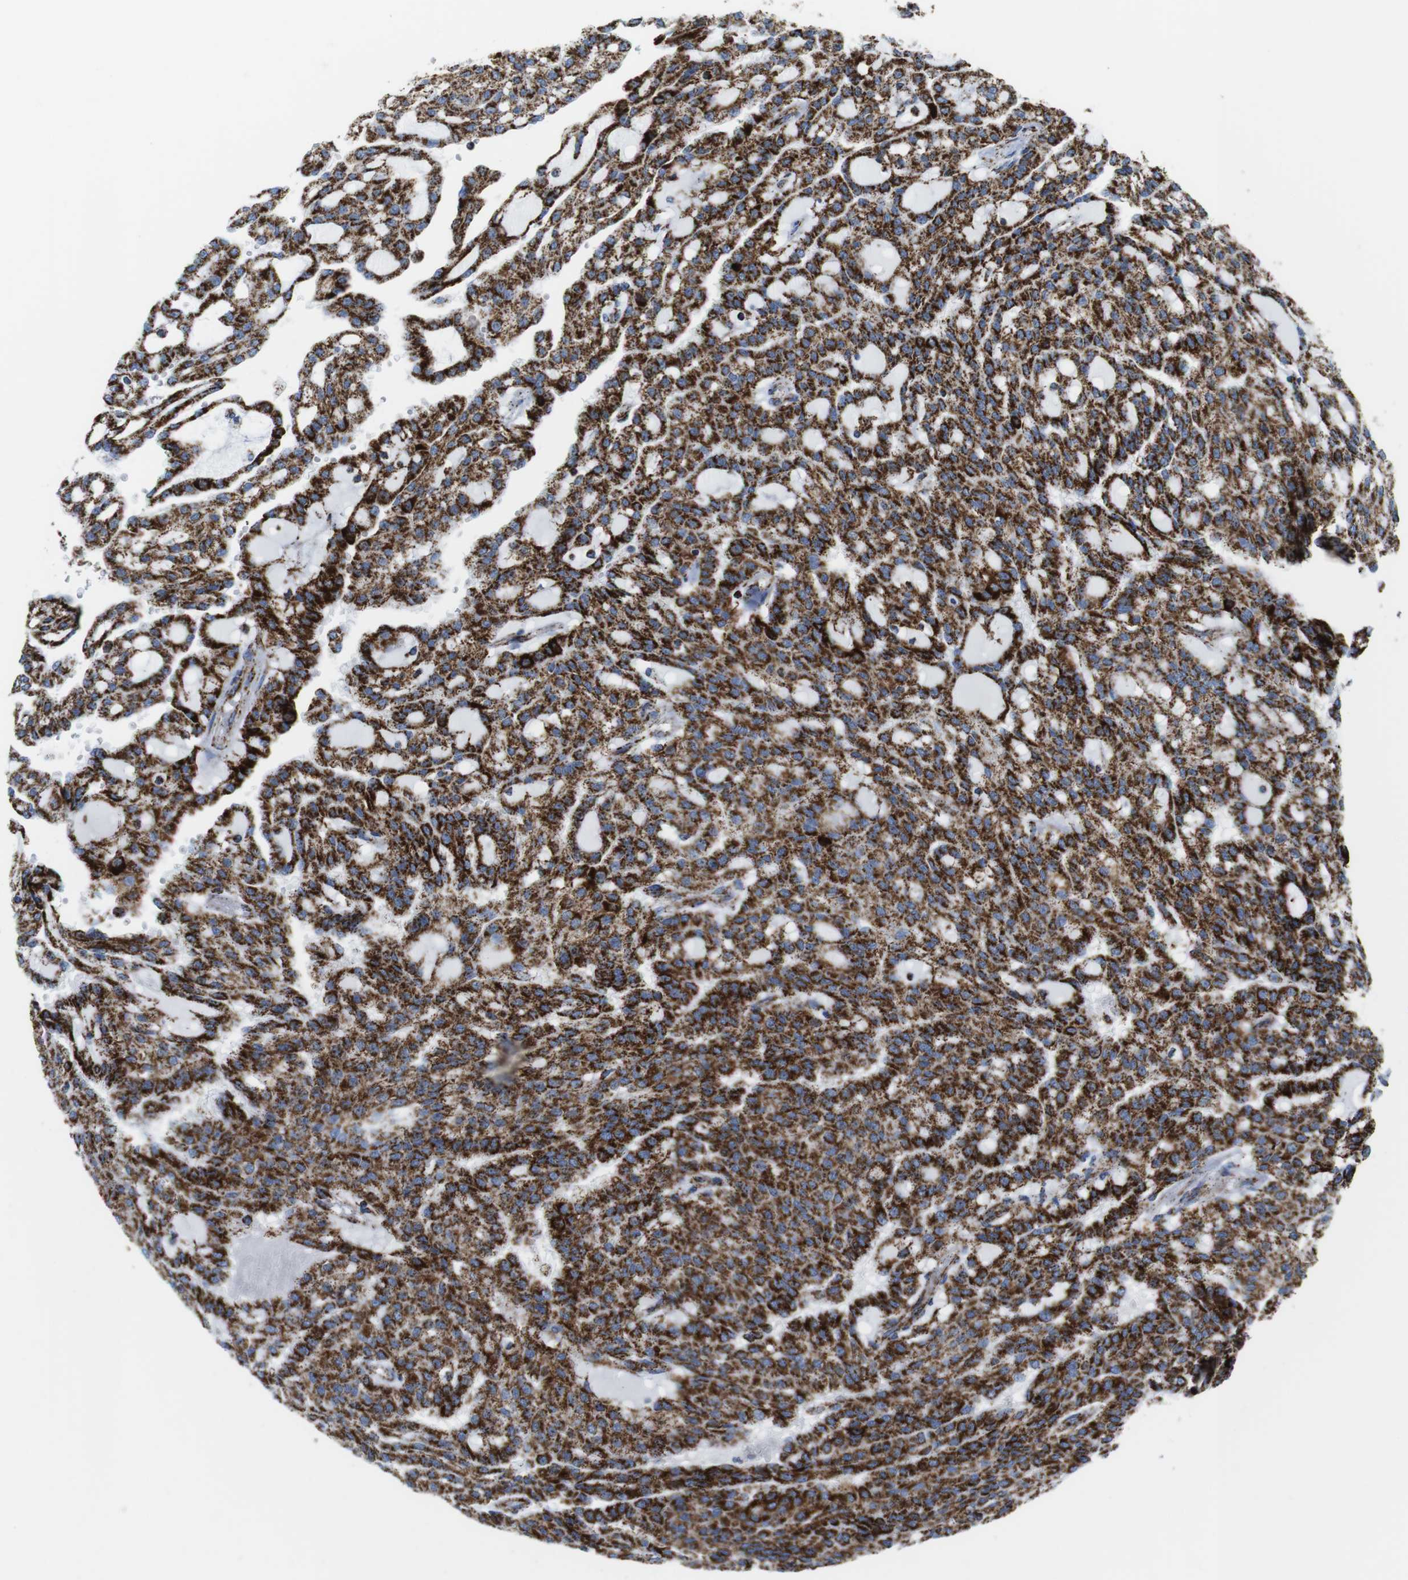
{"staining": {"intensity": "strong", "quantity": ">75%", "location": "cytoplasmic/membranous"}, "tissue": "renal cancer", "cell_type": "Tumor cells", "image_type": "cancer", "snomed": [{"axis": "morphology", "description": "Adenocarcinoma, NOS"}, {"axis": "topography", "description": "Kidney"}], "caption": "Immunohistochemistry histopathology image of neoplastic tissue: human renal cancer (adenocarcinoma) stained using immunohistochemistry (IHC) shows high levels of strong protein expression localized specifically in the cytoplasmic/membranous of tumor cells, appearing as a cytoplasmic/membranous brown color.", "gene": "ATP5PO", "patient": {"sex": "male", "age": 63}}